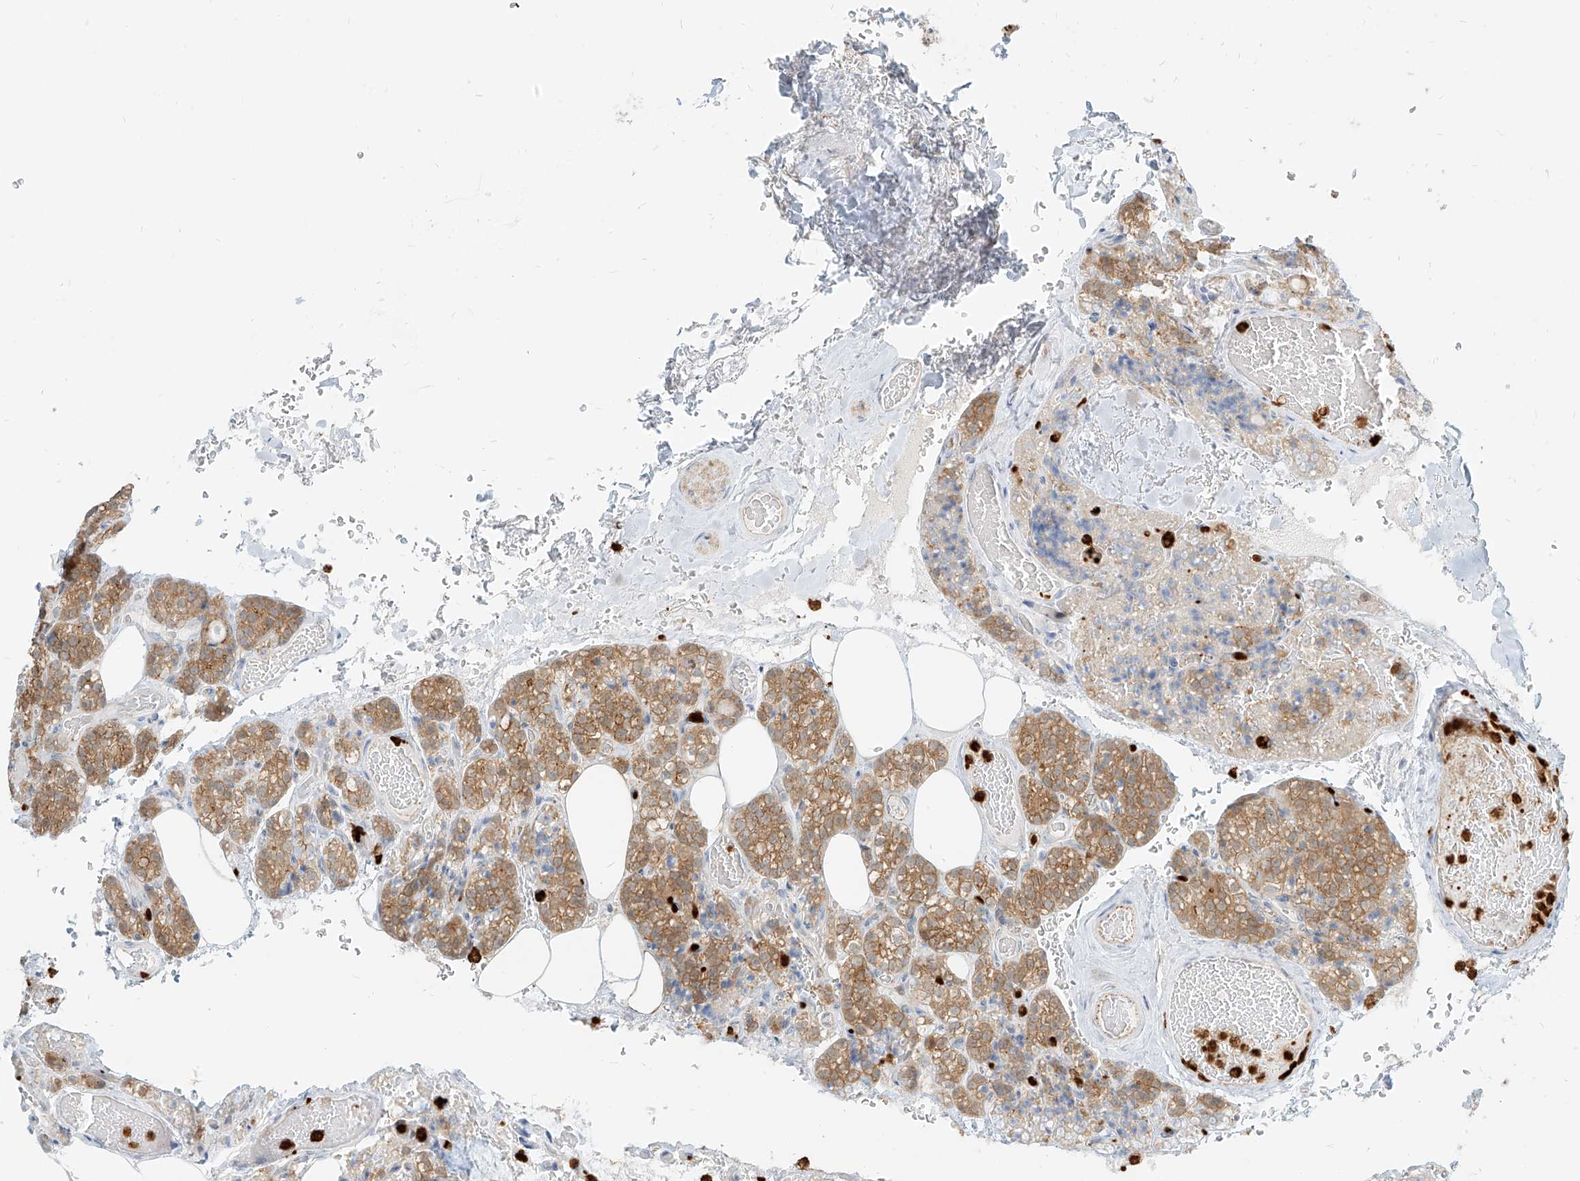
{"staining": {"intensity": "moderate", "quantity": "<25%", "location": "cytoplasmic/membranous"}, "tissue": "parathyroid gland", "cell_type": "Glandular cells", "image_type": "normal", "snomed": [{"axis": "morphology", "description": "Normal tissue, NOS"}, {"axis": "topography", "description": "Parathyroid gland"}], "caption": "This is an image of IHC staining of normal parathyroid gland, which shows moderate expression in the cytoplasmic/membranous of glandular cells.", "gene": "PGD", "patient": {"sex": "male", "age": 87}}